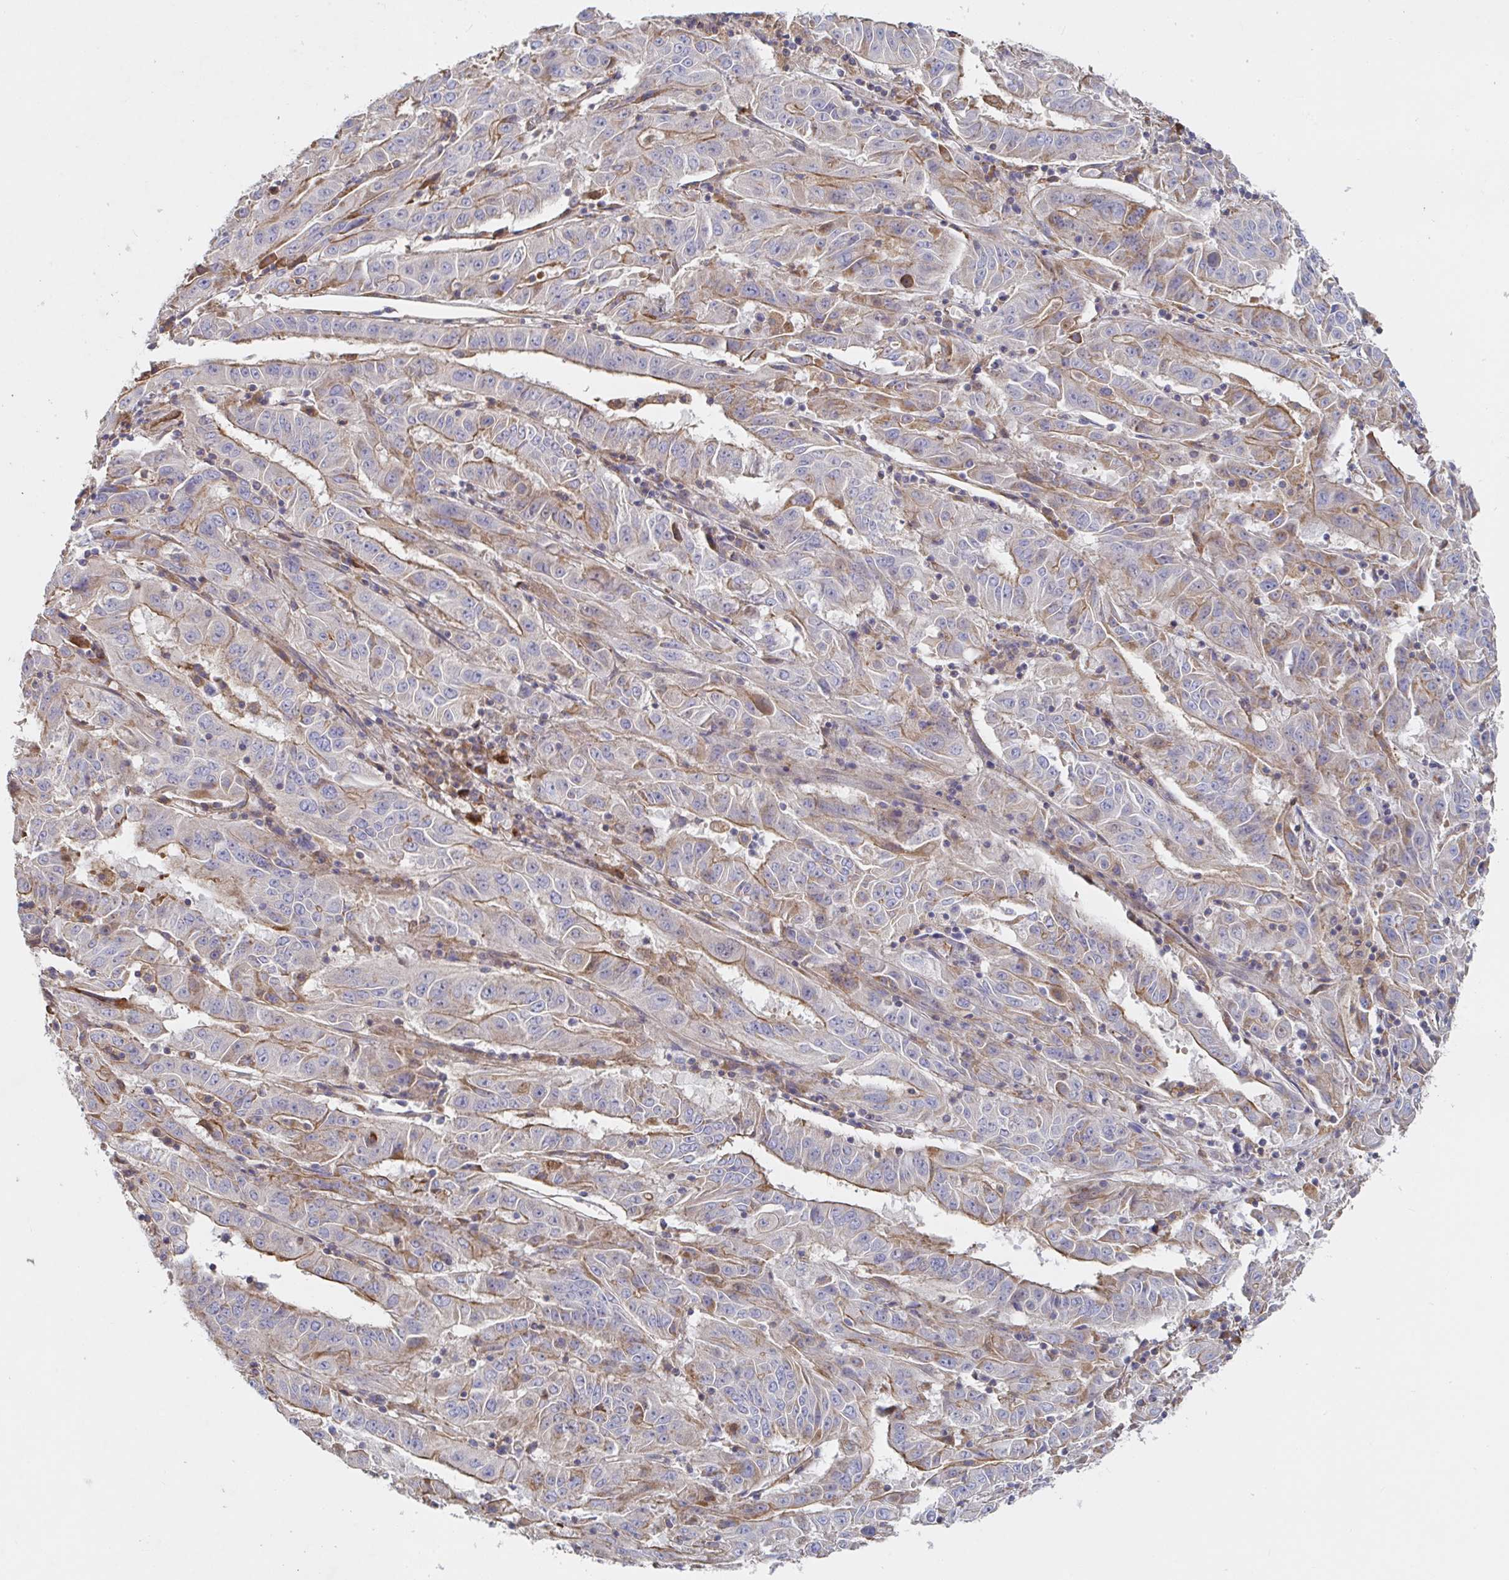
{"staining": {"intensity": "moderate", "quantity": ">75%", "location": "cytoplasmic/membranous"}, "tissue": "pancreatic cancer", "cell_type": "Tumor cells", "image_type": "cancer", "snomed": [{"axis": "morphology", "description": "Adenocarcinoma, NOS"}, {"axis": "topography", "description": "Pancreas"}], "caption": "Immunohistochemical staining of human pancreatic cancer (adenocarcinoma) displays moderate cytoplasmic/membranous protein positivity in about >75% of tumor cells.", "gene": "IRAK2", "patient": {"sex": "male", "age": 63}}